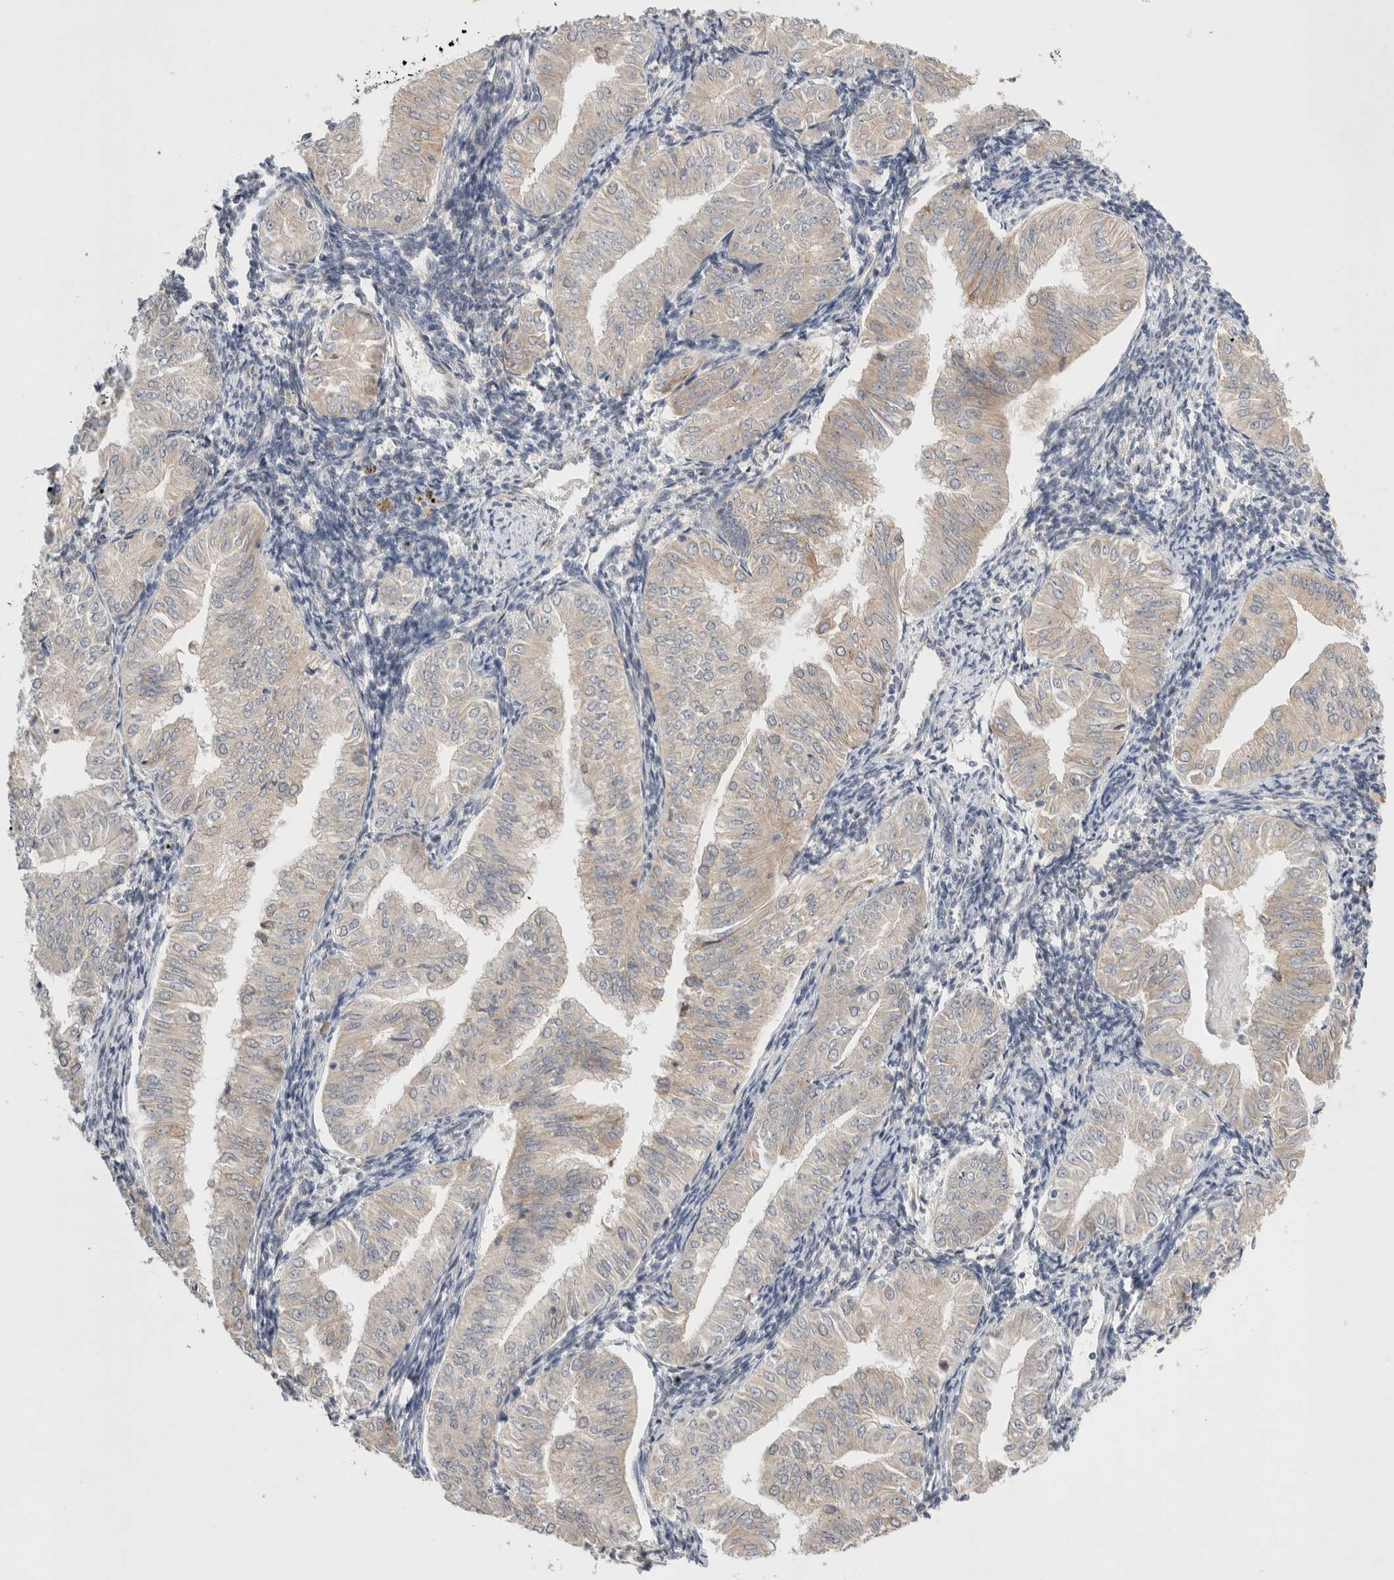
{"staining": {"intensity": "negative", "quantity": "none", "location": "none"}, "tissue": "endometrial cancer", "cell_type": "Tumor cells", "image_type": "cancer", "snomed": [{"axis": "morphology", "description": "Normal tissue, NOS"}, {"axis": "morphology", "description": "Adenocarcinoma, NOS"}, {"axis": "topography", "description": "Endometrium"}], "caption": "Immunohistochemistry (IHC) histopathology image of neoplastic tissue: human endometrial cancer (adenocarcinoma) stained with DAB reveals no significant protein expression in tumor cells.", "gene": "NEDD4L", "patient": {"sex": "female", "age": 53}}